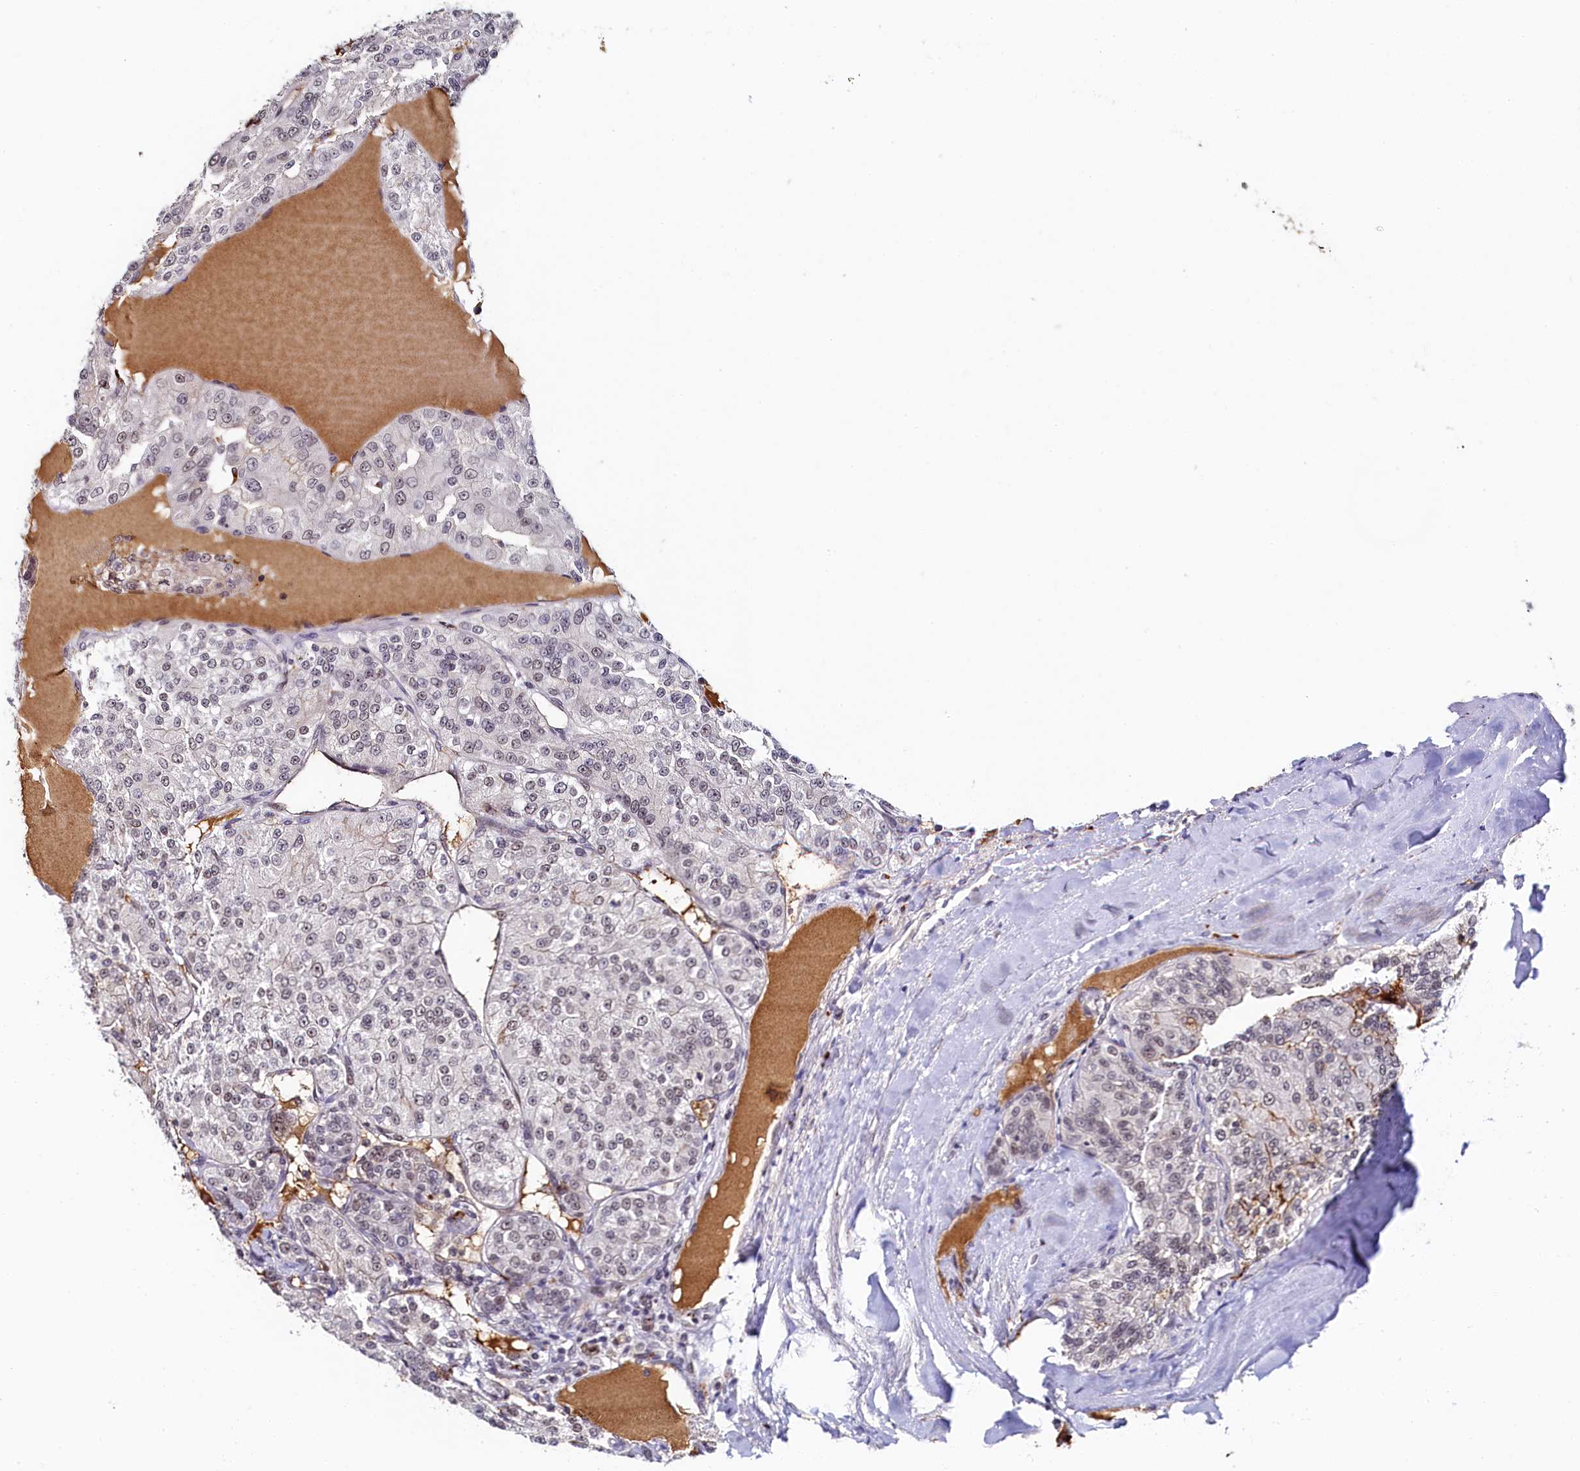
{"staining": {"intensity": "weak", "quantity": "<25%", "location": "nuclear"}, "tissue": "renal cancer", "cell_type": "Tumor cells", "image_type": "cancer", "snomed": [{"axis": "morphology", "description": "Adenocarcinoma, NOS"}, {"axis": "topography", "description": "Kidney"}], "caption": "This image is of adenocarcinoma (renal) stained with IHC to label a protein in brown with the nuclei are counter-stained blue. There is no staining in tumor cells. (DAB immunohistochemistry (IHC) with hematoxylin counter stain).", "gene": "INTS14", "patient": {"sex": "female", "age": 63}}